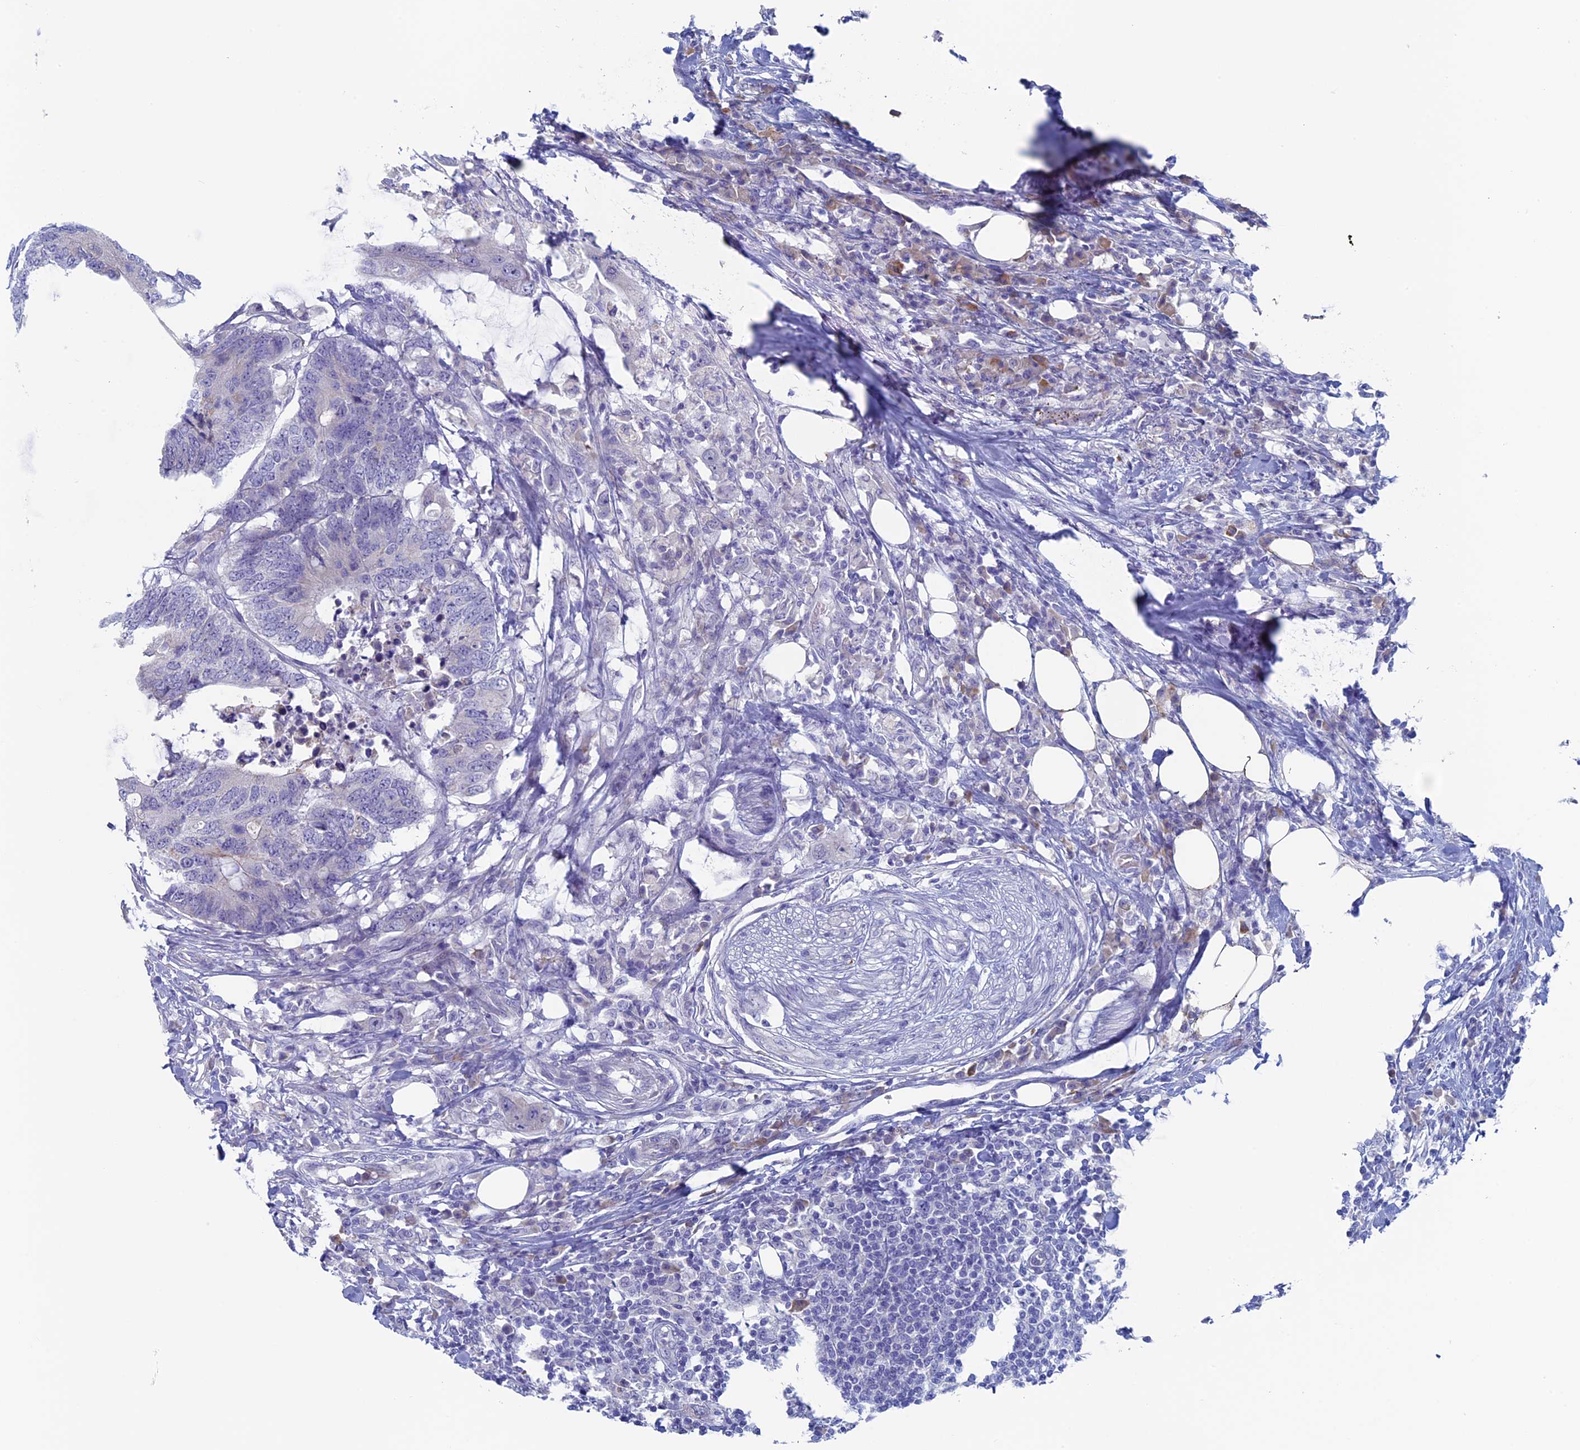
{"staining": {"intensity": "negative", "quantity": "none", "location": "none"}, "tissue": "colorectal cancer", "cell_type": "Tumor cells", "image_type": "cancer", "snomed": [{"axis": "morphology", "description": "Adenocarcinoma, NOS"}, {"axis": "topography", "description": "Colon"}], "caption": "Immunohistochemical staining of colorectal cancer shows no significant expression in tumor cells.", "gene": "MAGEB6", "patient": {"sex": "male", "age": 71}}